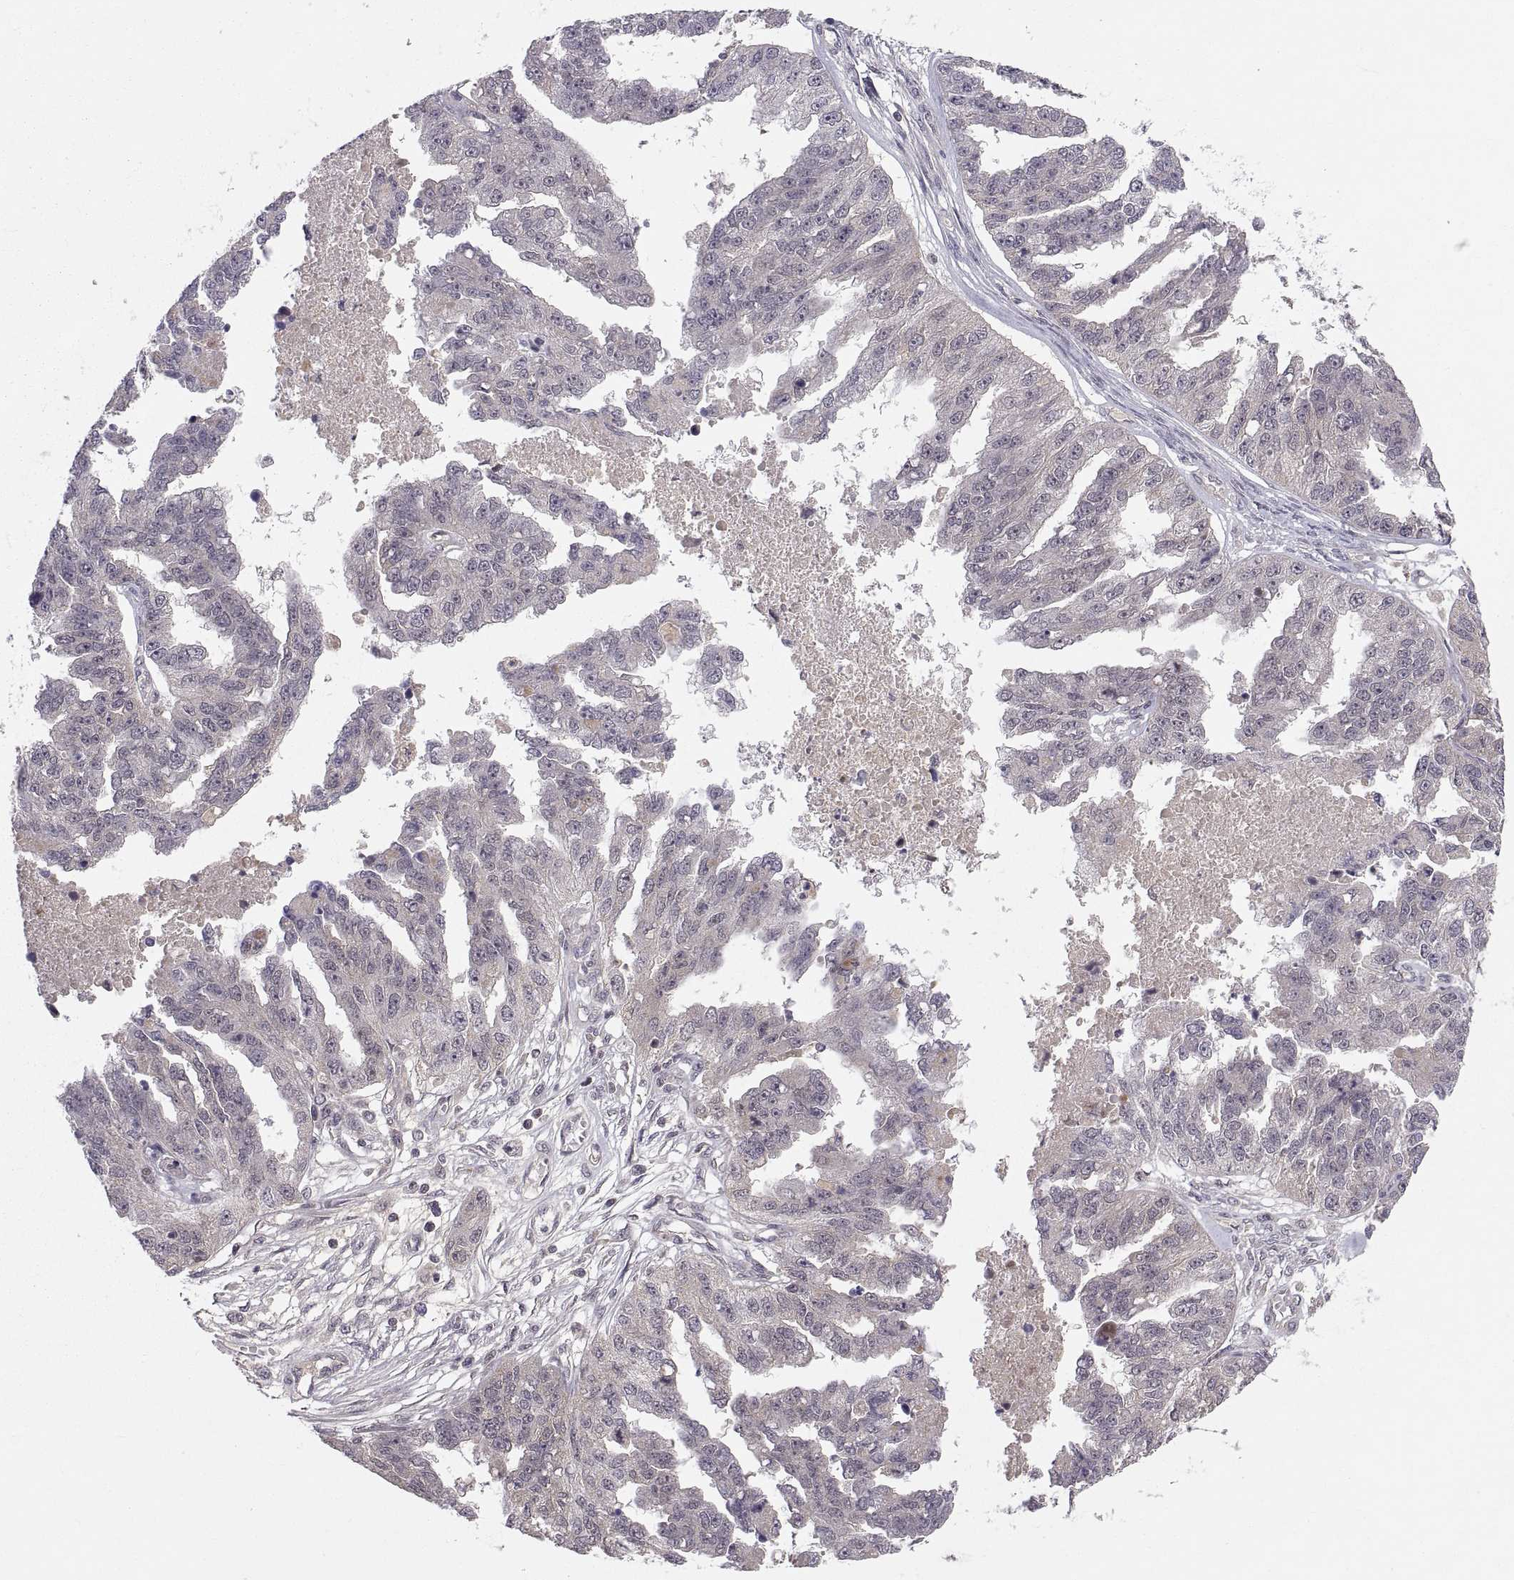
{"staining": {"intensity": "negative", "quantity": "none", "location": "none"}, "tissue": "ovarian cancer", "cell_type": "Tumor cells", "image_type": "cancer", "snomed": [{"axis": "morphology", "description": "Cystadenocarcinoma, serous, NOS"}, {"axis": "topography", "description": "Ovary"}], "caption": "Tumor cells show no significant protein staining in ovarian cancer (serous cystadenocarcinoma).", "gene": "ABL2", "patient": {"sex": "female", "age": 58}}